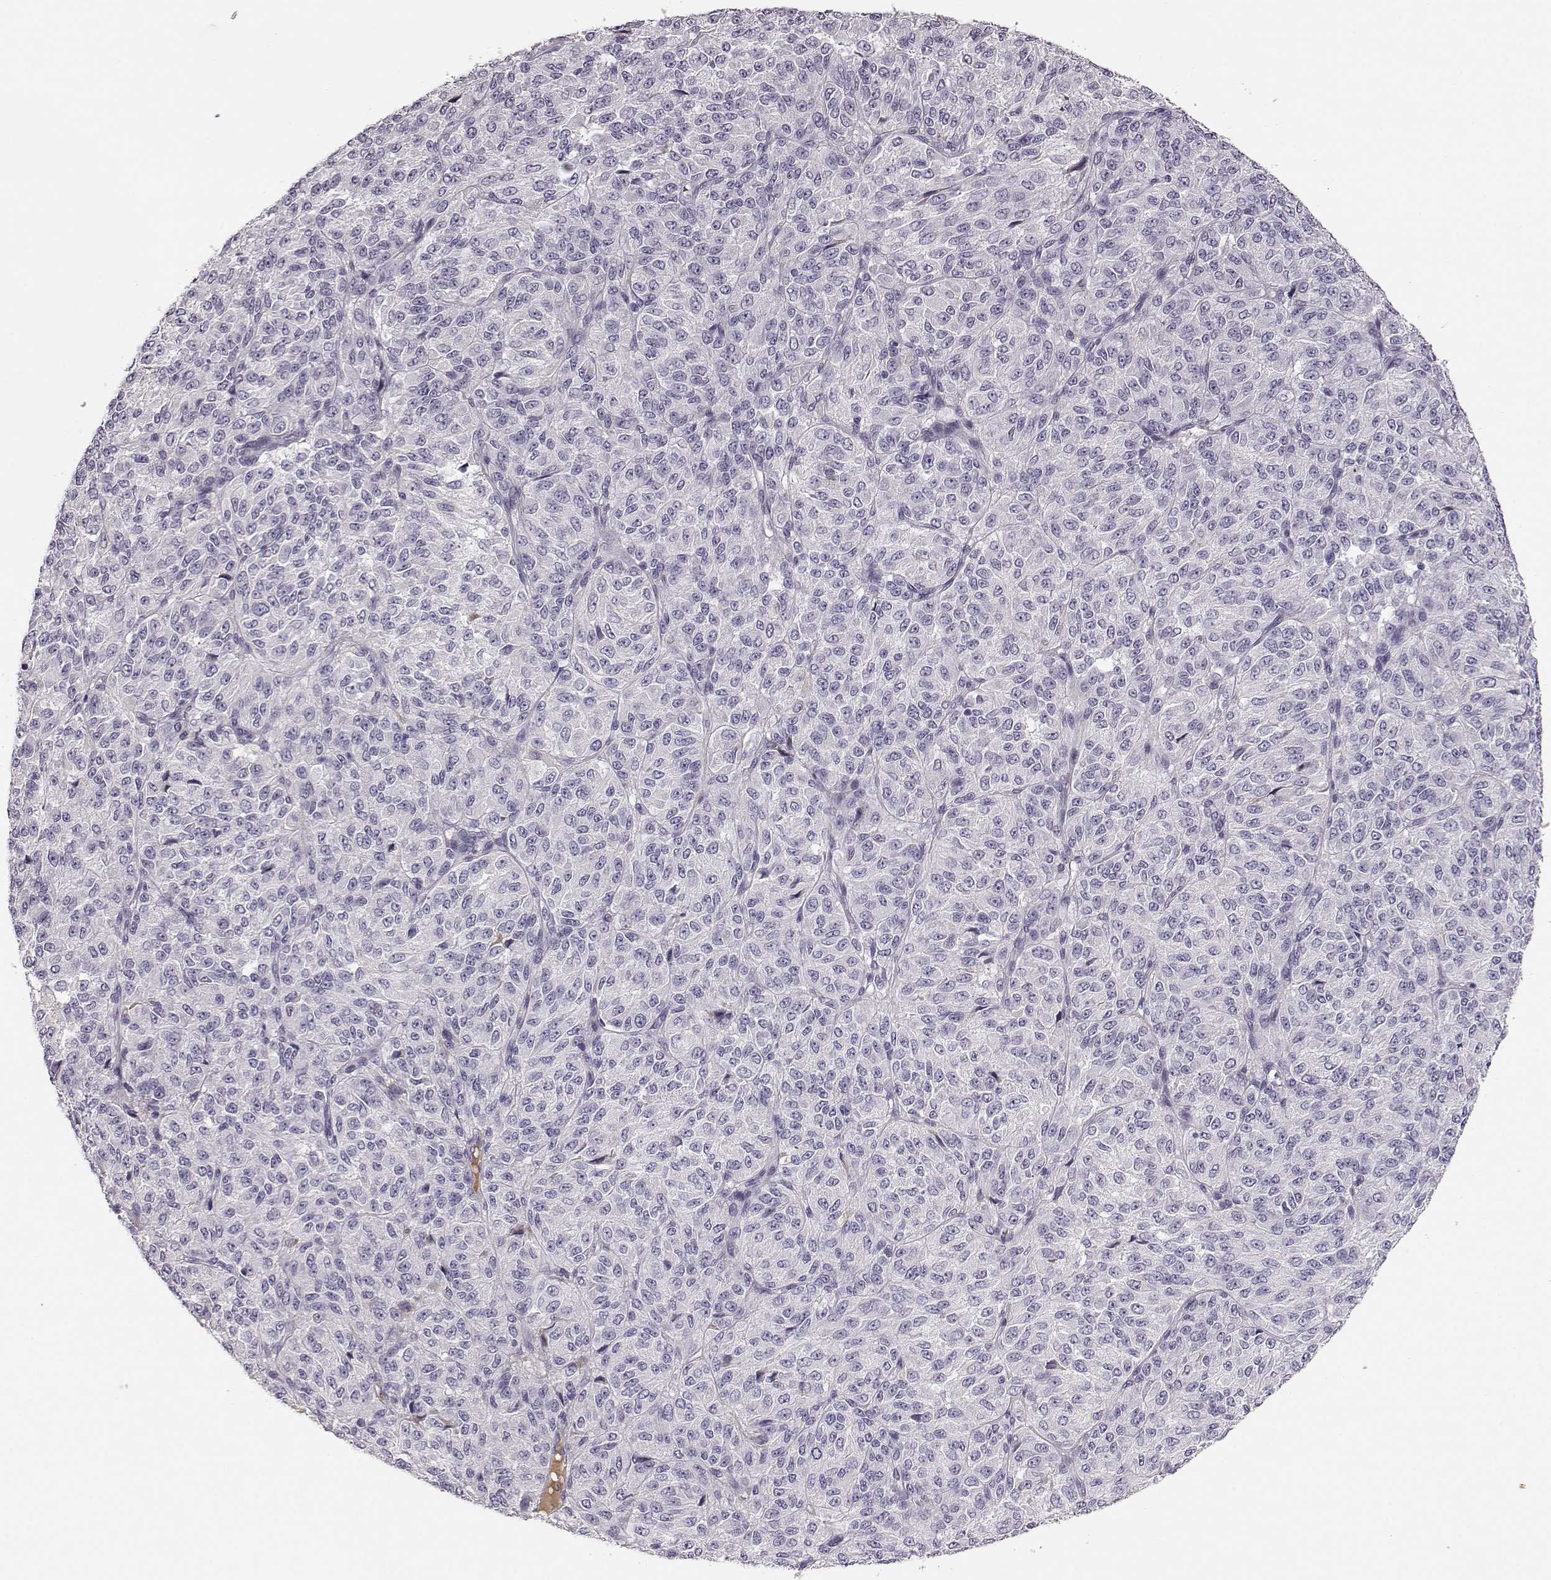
{"staining": {"intensity": "negative", "quantity": "none", "location": "none"}, "tissue": "melanoma", "cell_type": "Tumor cells", "image_type": "cancer", "snomed": [{"axis": "morphology", "description": "Malignant melanoma, Metastatic site"}, {"axis": "topography", "description": "Brain"}], "caption": "This is an immunohistochemistry (IHC) micrograph of human melanoma. There is no staining in tumor cells.", "gene": "KIAA0319", "patient": {"sex": "female", "age": 56}}